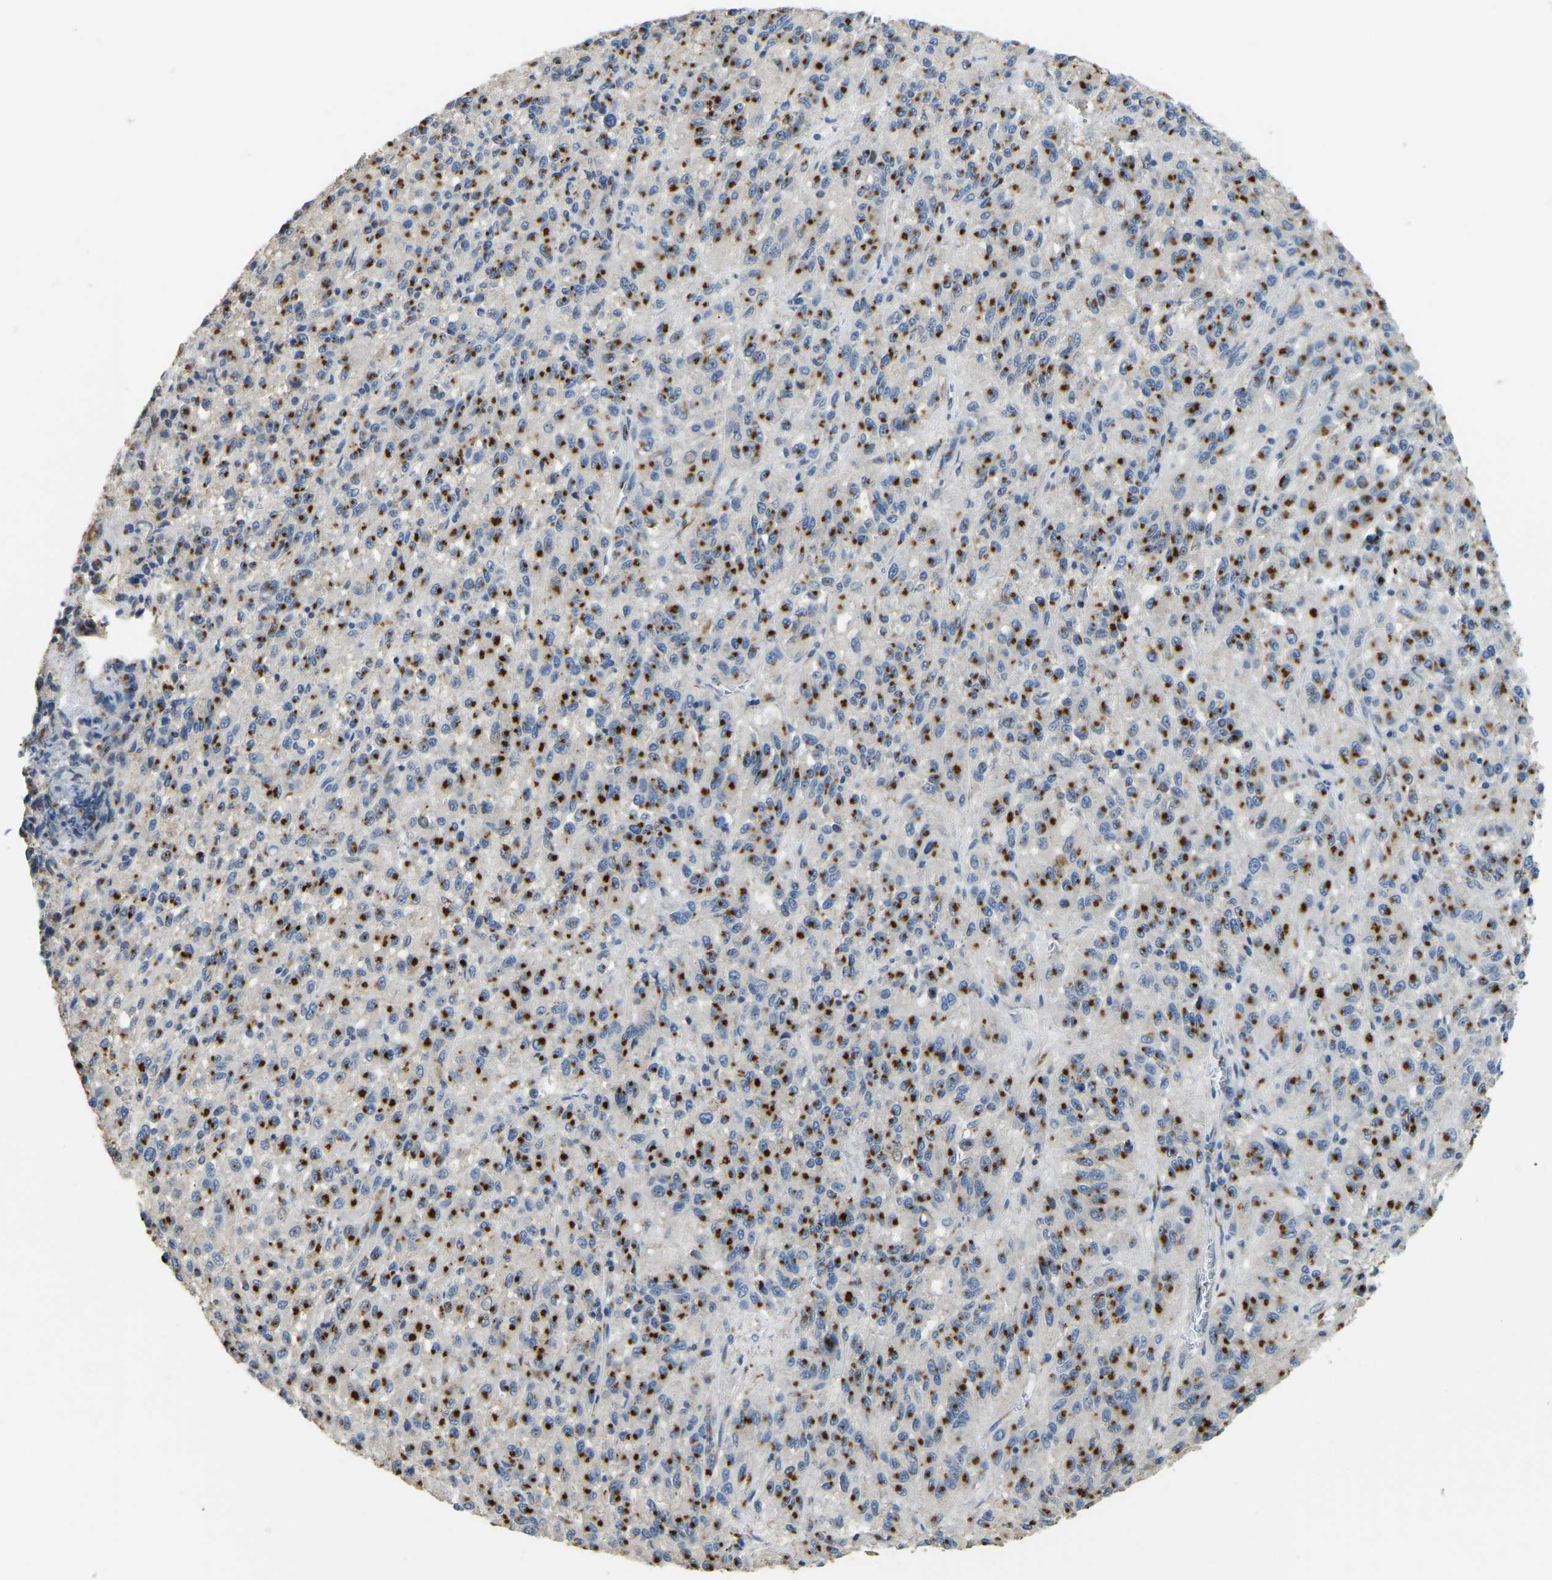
{"staining": {"intensity": "strong", "quantity": ">75%", "location": "cytoplasmic/membranous"}, "tissue": "melanoma", "cell_type": "Tumor cells", "image_type": "cancer", "snomed": [{"axis": "morphology", "description": "Malignant melanoma, Metastatic site"}, {"axis": "topography", "description": "Lung"}], "caption": "Tumor cells display high levels of strong cytoplasmic/membranous positivity in approximately >75% of cells in human melanoma. (Stains: DAB in brown, nuclei in blue, Microscopy: brightfield microscopy at high magnification).", "gene": "FAM174A", "patient": {"sex": "male", "age": 64}}